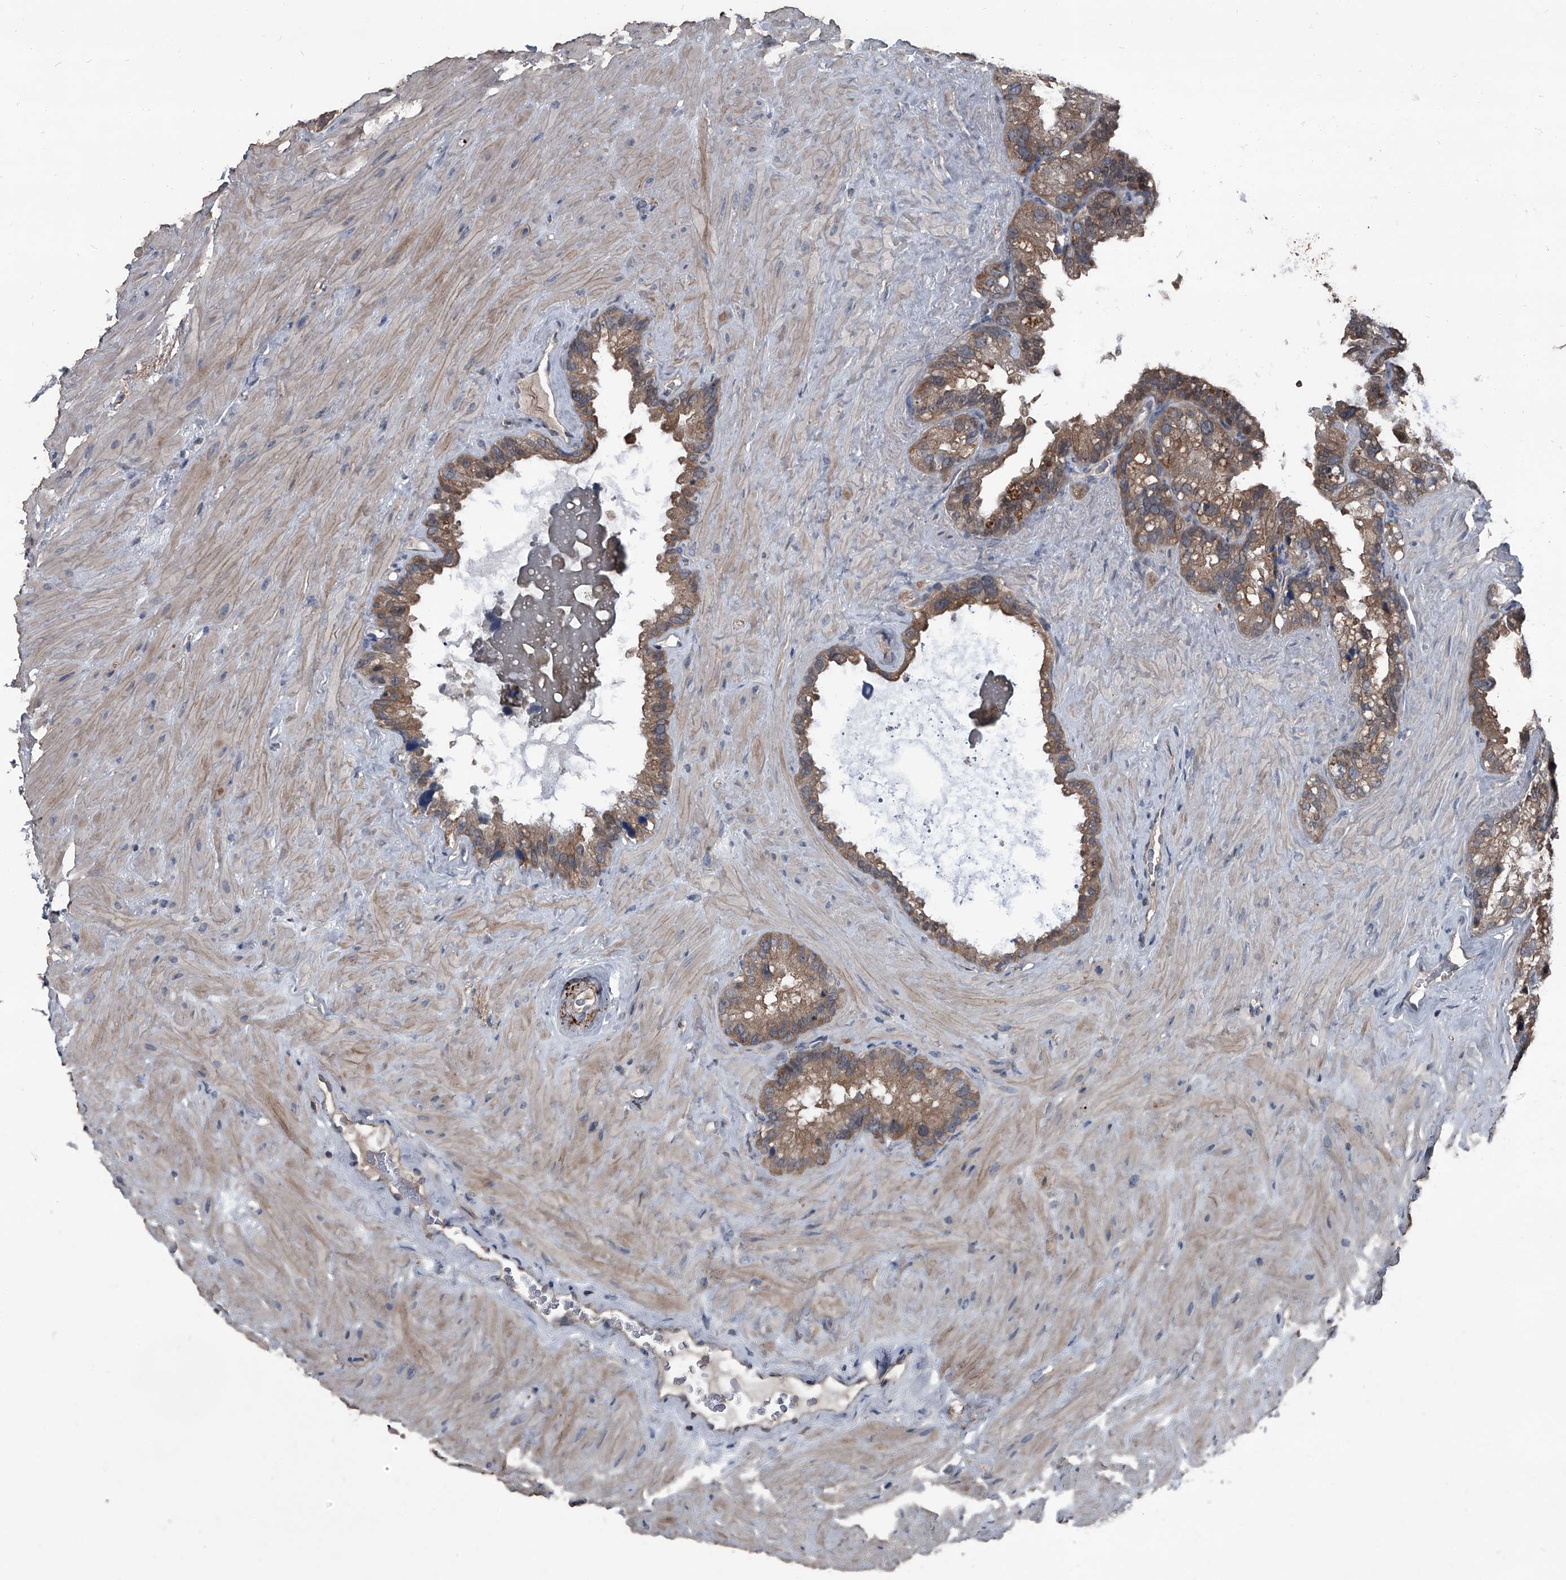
{"staining": {"intensity": "moderate", "quantity": ">75%", "location": "cytoplasmic/membranous"}, "tissue": "seminal vesicle", "cell_type": "Glandular cells", "image_type": "normal", "snomed": [{"axis": "morphology", "description": "Normal tissue, NOS"}, {"axis": "topography", "description": "Prostate"}, {"axis": "topography", "description": "Seminal veicle"}], "caption": "Immunohistochemical staining of benign human seminal vesicle demonstrates >75% levels of moderate cytoplasmic/membranous protein positivity in about >75% of glandular cells.", "gene": "OARD1", "patient": {"sex": "male", "age": 68}}